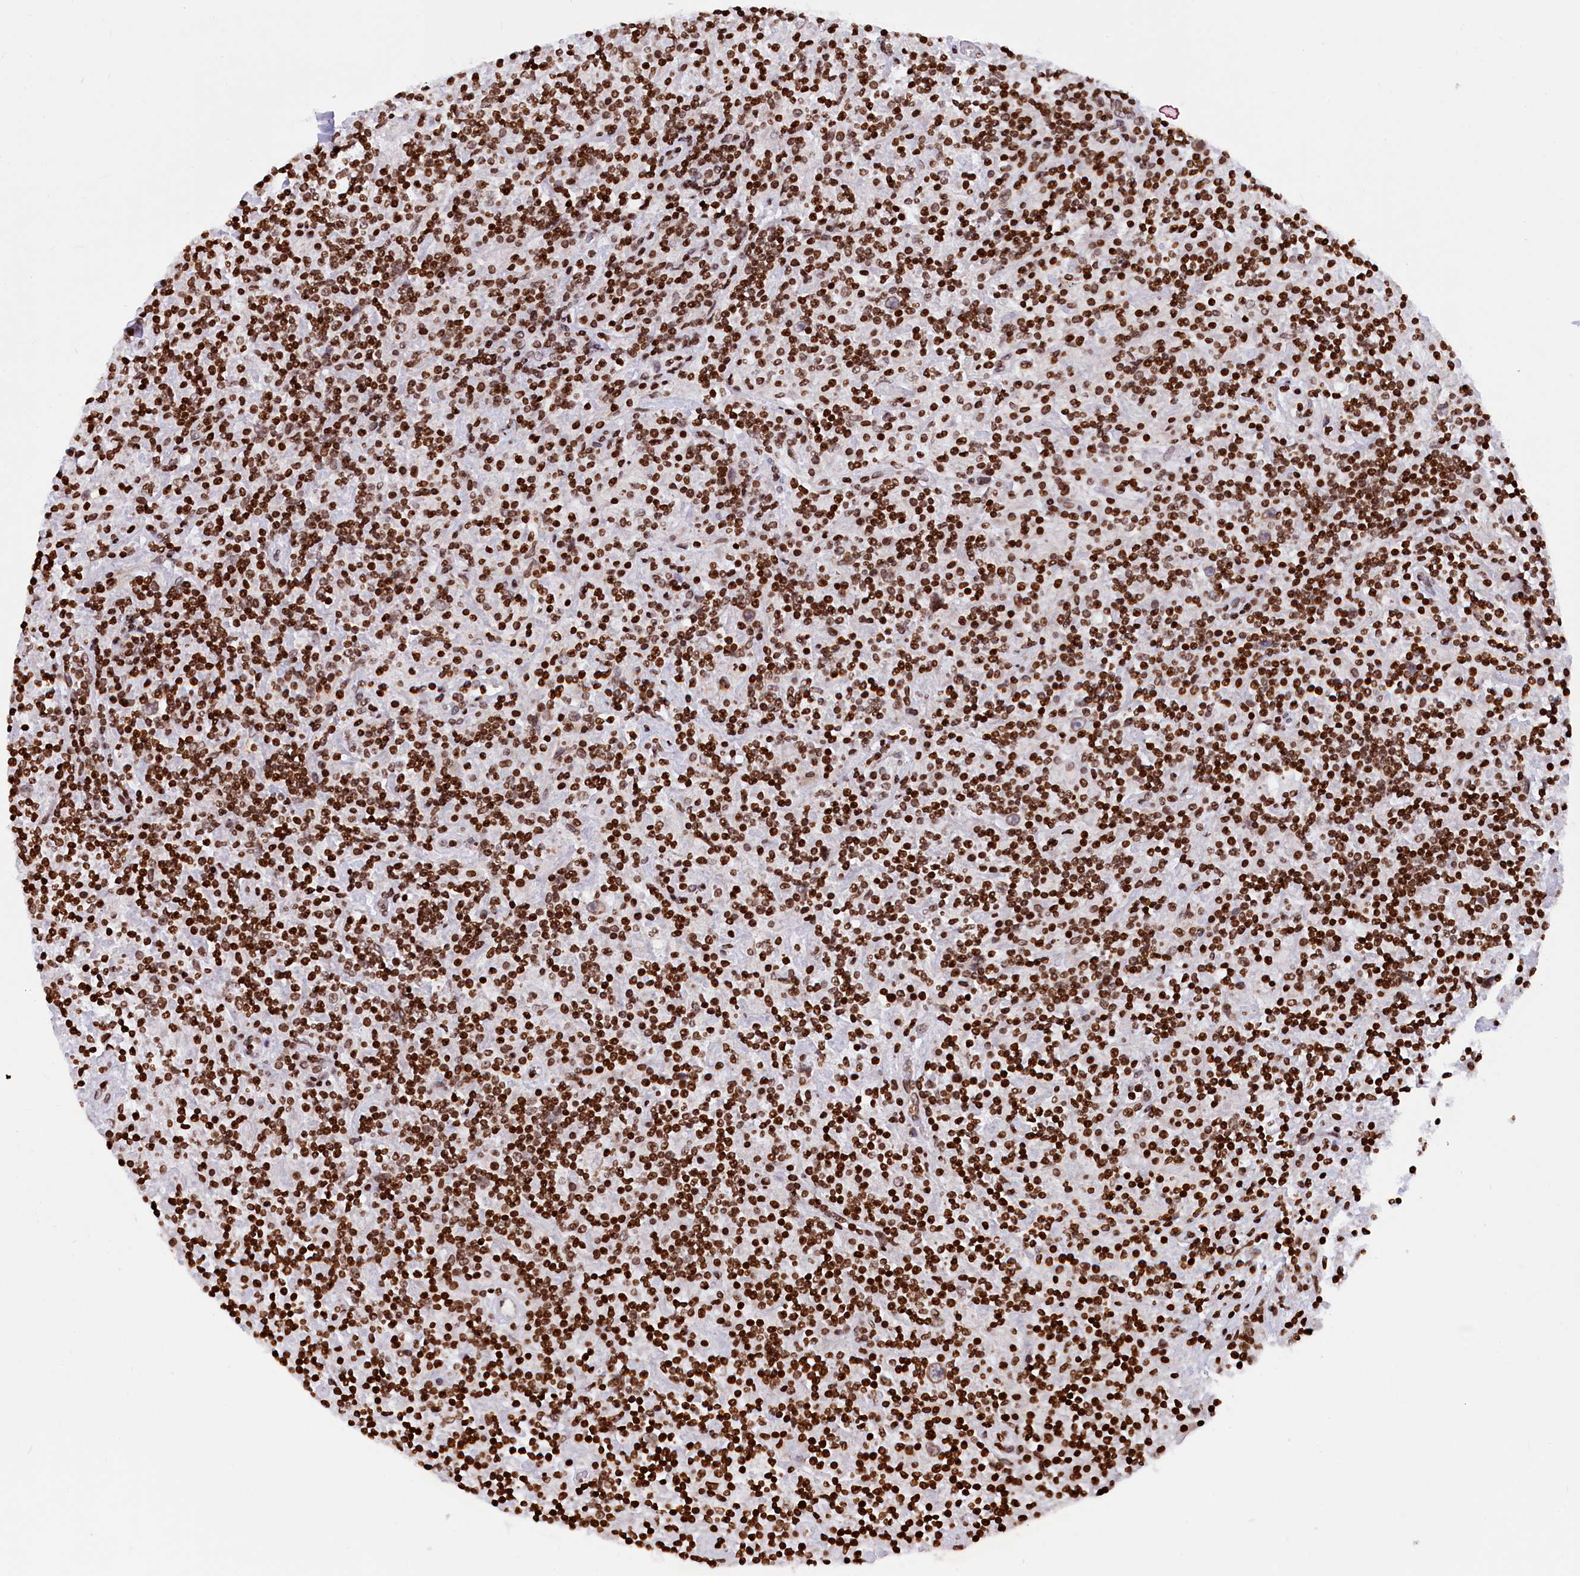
{"staining": {"intensity": "weak", "quantity": ">75%", "location": "cytoplasmic/membranous"}, "tissue": "lymphoma", "cell_type": "Tumor cells", "image_type": "cancer", "snomed": [{"axis": "morphology", "description": "Hodgkin's disease, NOS"}, {"axis": "topography", "description": "Lymph node"}], "caption": "Immunohistochemistry (IHC) micrograph of human Hodgkin's disease stained for a protein (brown), which reveals low levels of weak cytoplasmic/membranous expression in about >75% of tumor cells.", "gene": "TIMM29", "patient": {"sex": "male", "age": 70}}